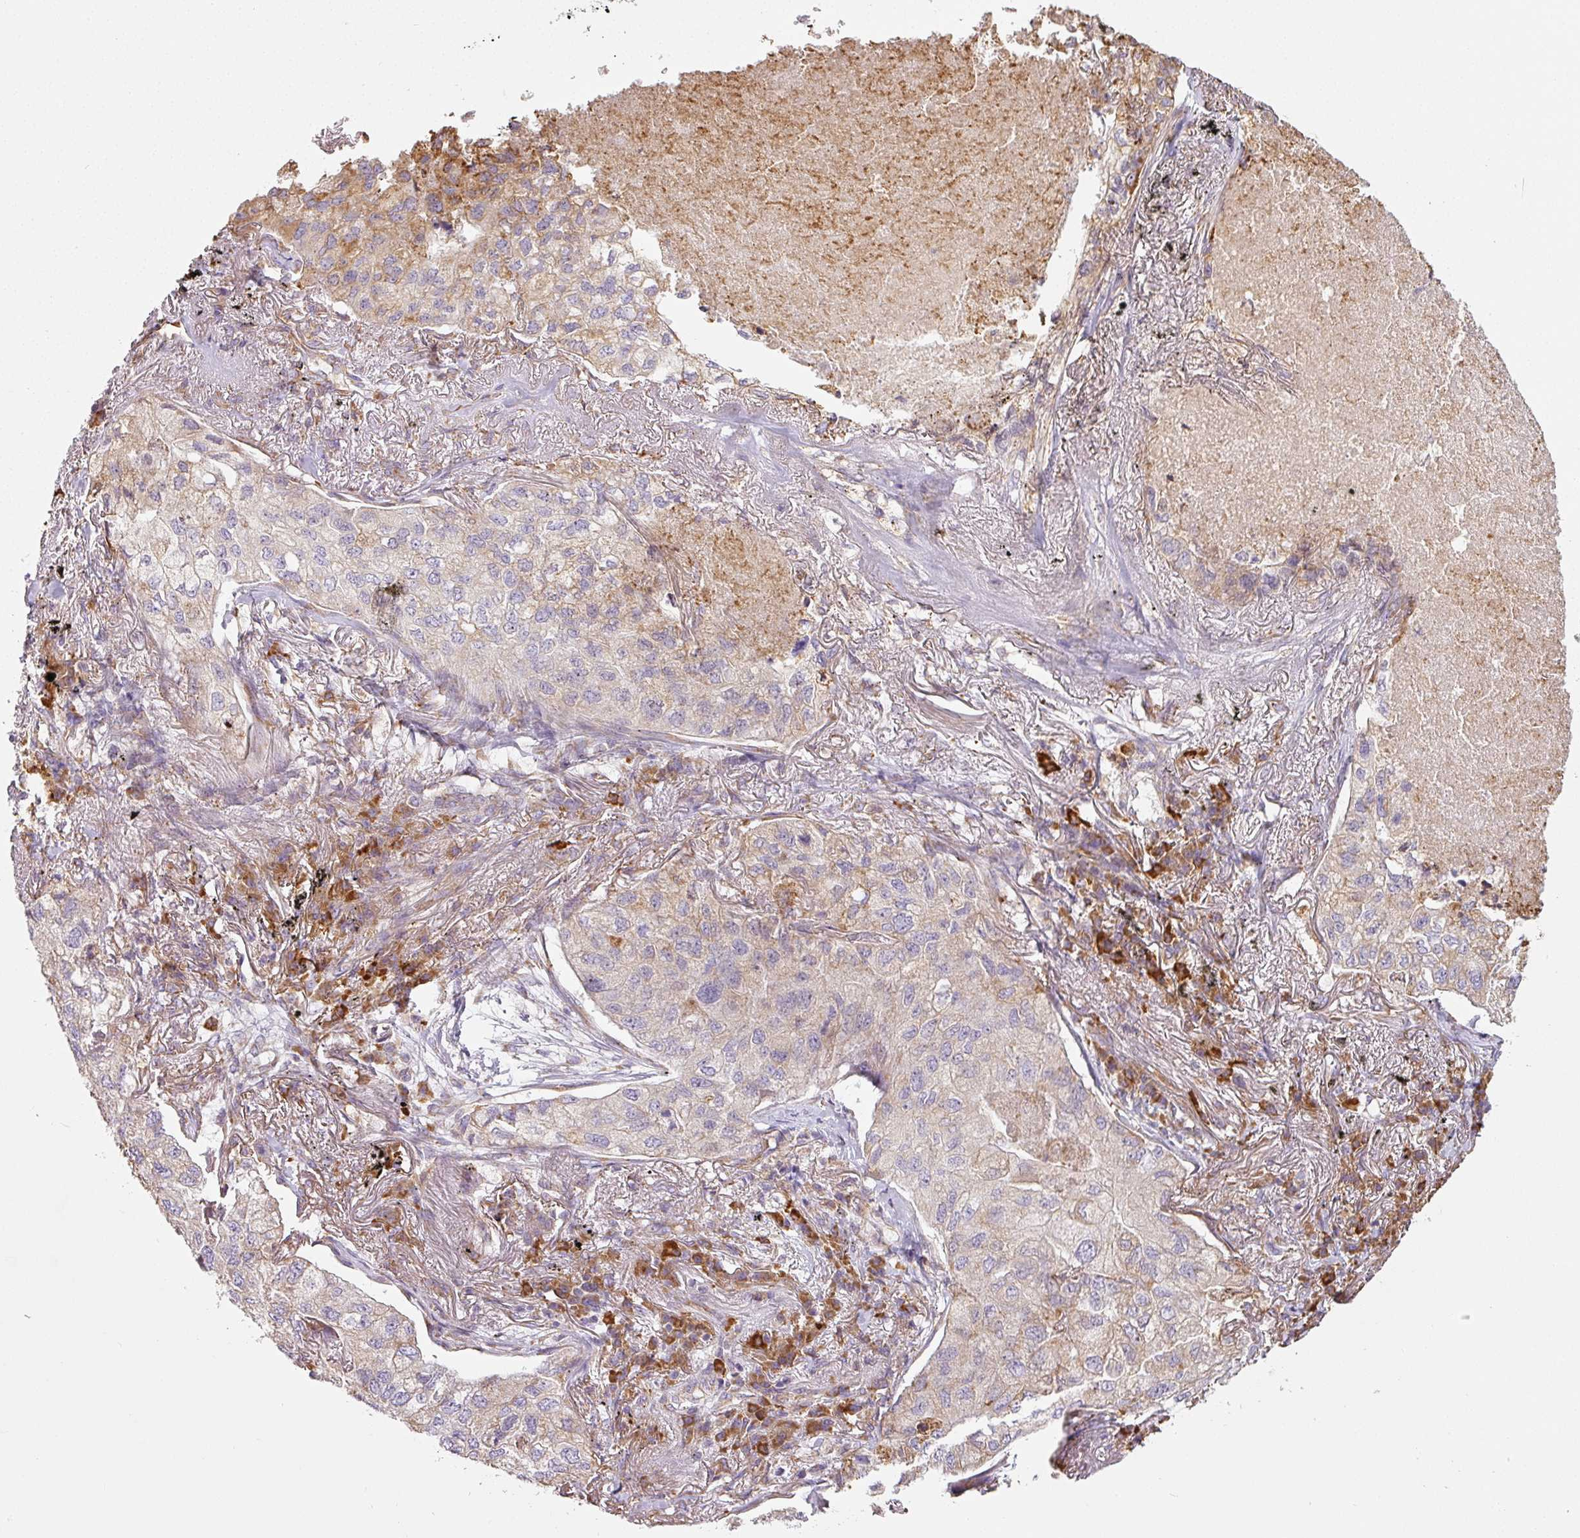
{"staining": {"intensity": "moderate", "quantity": "25%-75%", "location": "cytoplasmic/membranous"}, "tissue": "lung cancer", "cell_type": "Tumor cells", "image_type": "cancer", "snomed": [{"axis": "morphology", "description": "Adenocarcinoma, NOS"}, {"axis": "topography", "description": "Lung"}], "caption": "This image demonstrates lung adenocarcinoma stained with immunohistochemistry (IHC) to label a protein in brown. The cytoplasmic/membranous of tumor cells show moderate positivity for the protein. Nuclei are counter-stained blue.", "gene": "MORN4", "patient": {"sex": "male", "age": 65}}